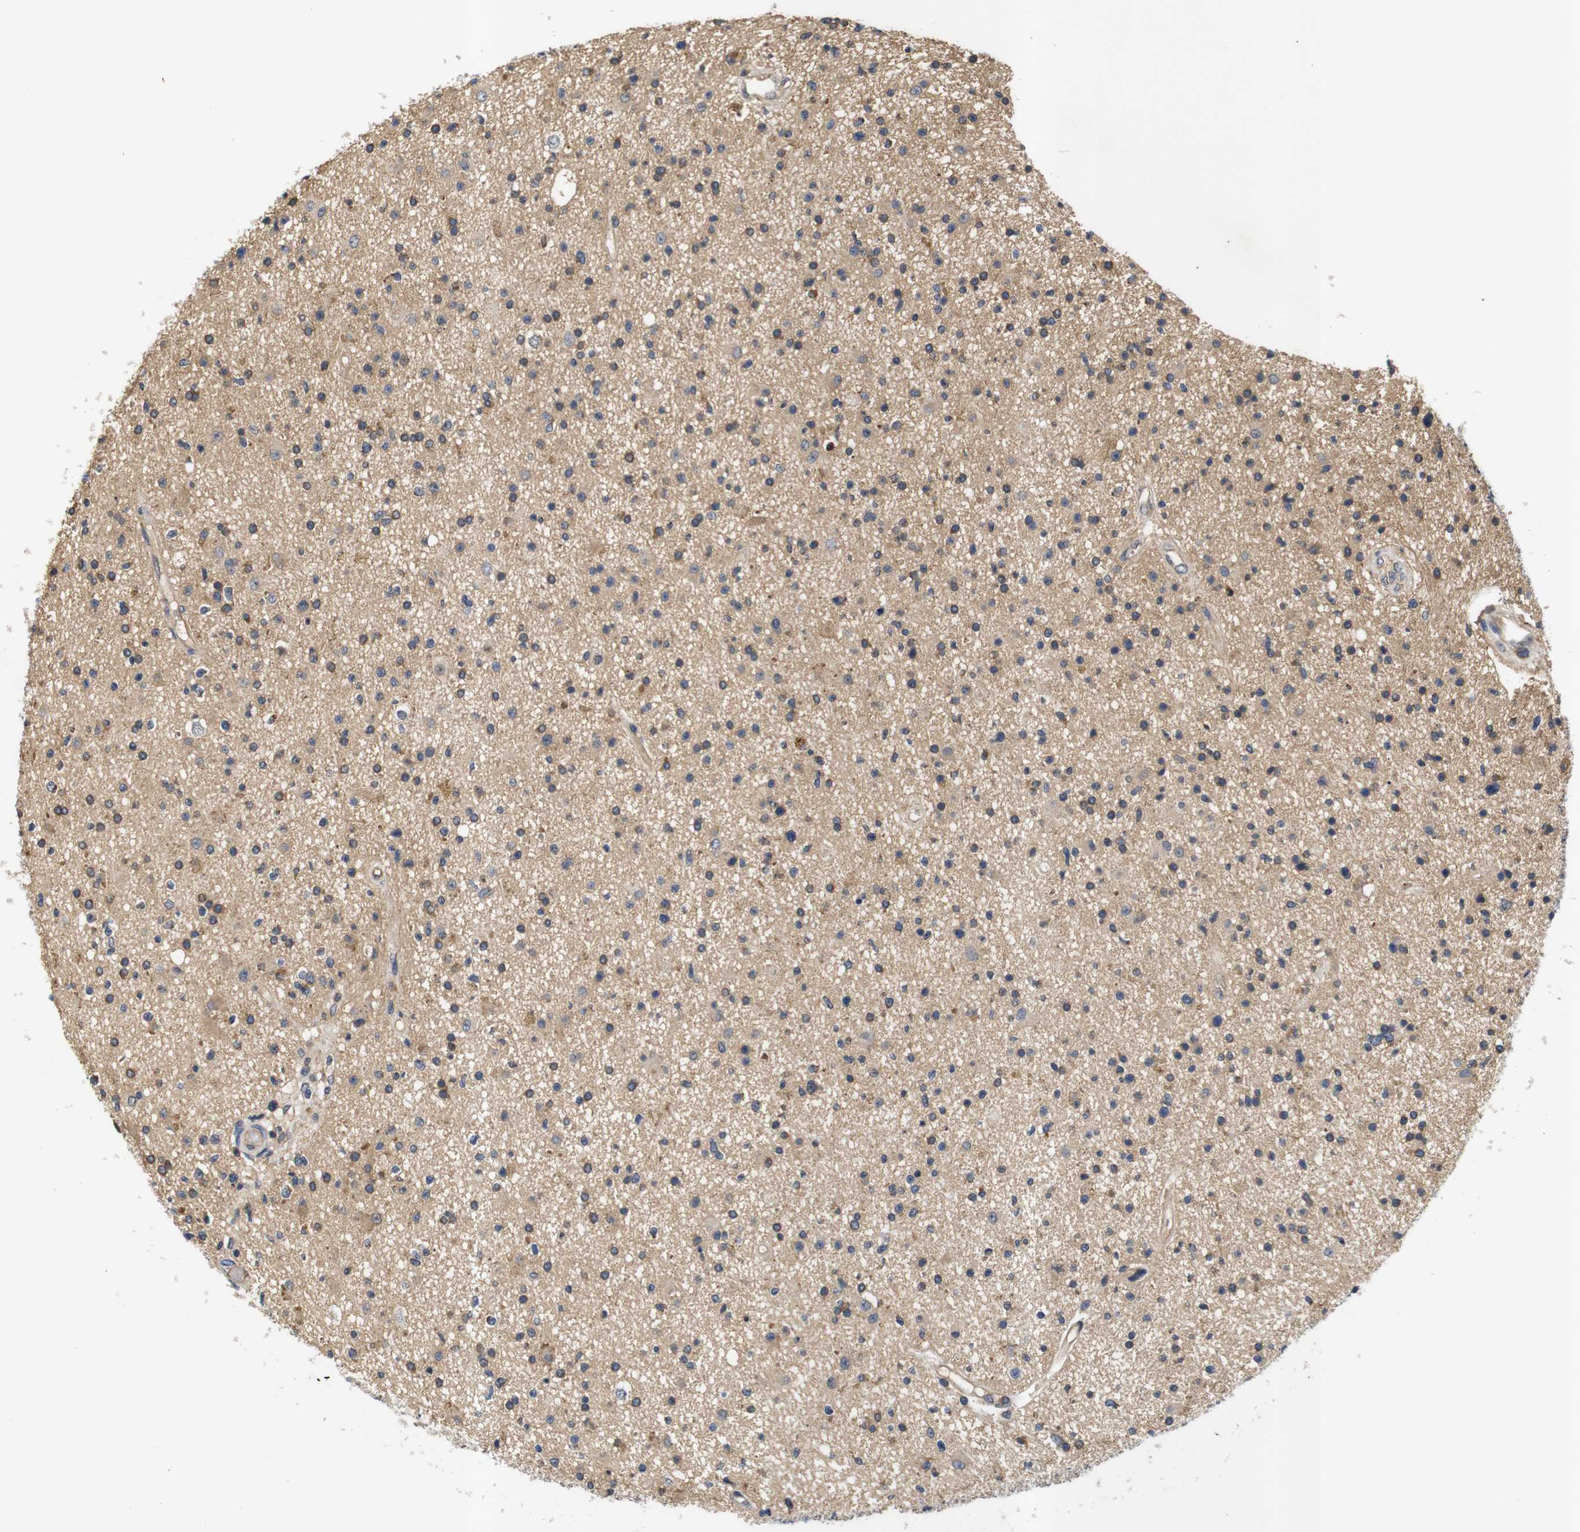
{"staining": {"intensity": "moderate", "quantity": "<25%", "location": "cytoplasmic/membranous"}, "tissue": "glioma", "cell_type": "Tumor cells", "image_type": "cancer", "snomed": [{"axis": "morphology", "description": "Glioma, malignant, High grade"}, {"axis": "topography", "description": "Brain"}], "caption": "This is a histology image of immunohistochemistry staining of malignant glioma (high-grade), which shows moderate staining in the cytoplasmic/membranous of tumor cells.", "gene": "RIPK1", "patient": {"sex": "male", "age": 33}}